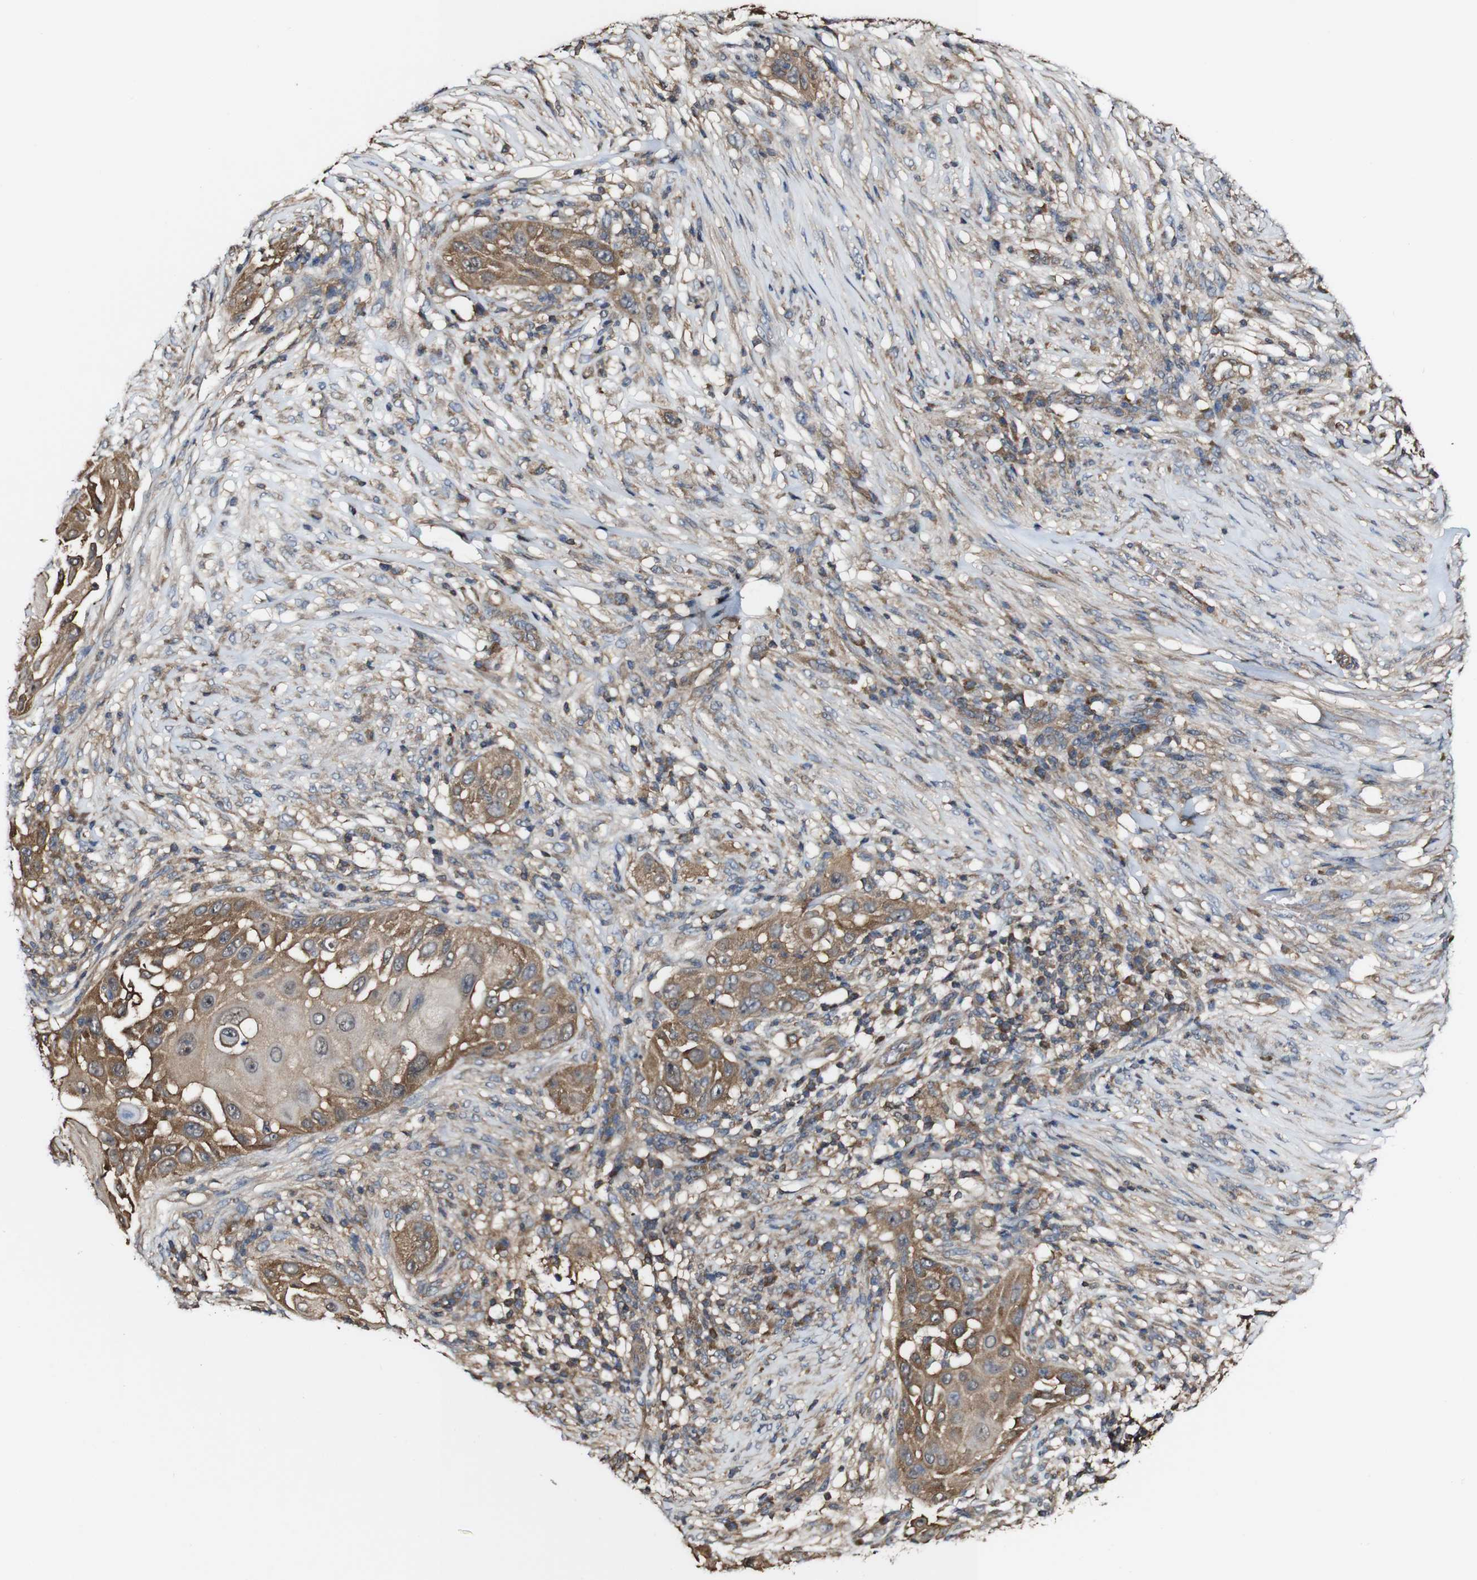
{"staining": {"intensity": "moderate", "quantity": ">75%", "location": "cytoplasmic/membranous"}, "tissue": "skin cancer", "cell_type": "Tumor cells", "image_type": "cancer", "snomed": [{"axis": "morphology", "description": "Squamous cell carcinoma, NOS"}, {"axis": "topography", "description": "Skin"}], "caption": "Brown immunohistochemical staining in human skin cancer (squamous cell carcinoma) shows moderate cytoplasmic/membranous staining in about >75% of tumor cells.", "gene": "PTPRR", "patient": {"sex": "female", "age": 44}}